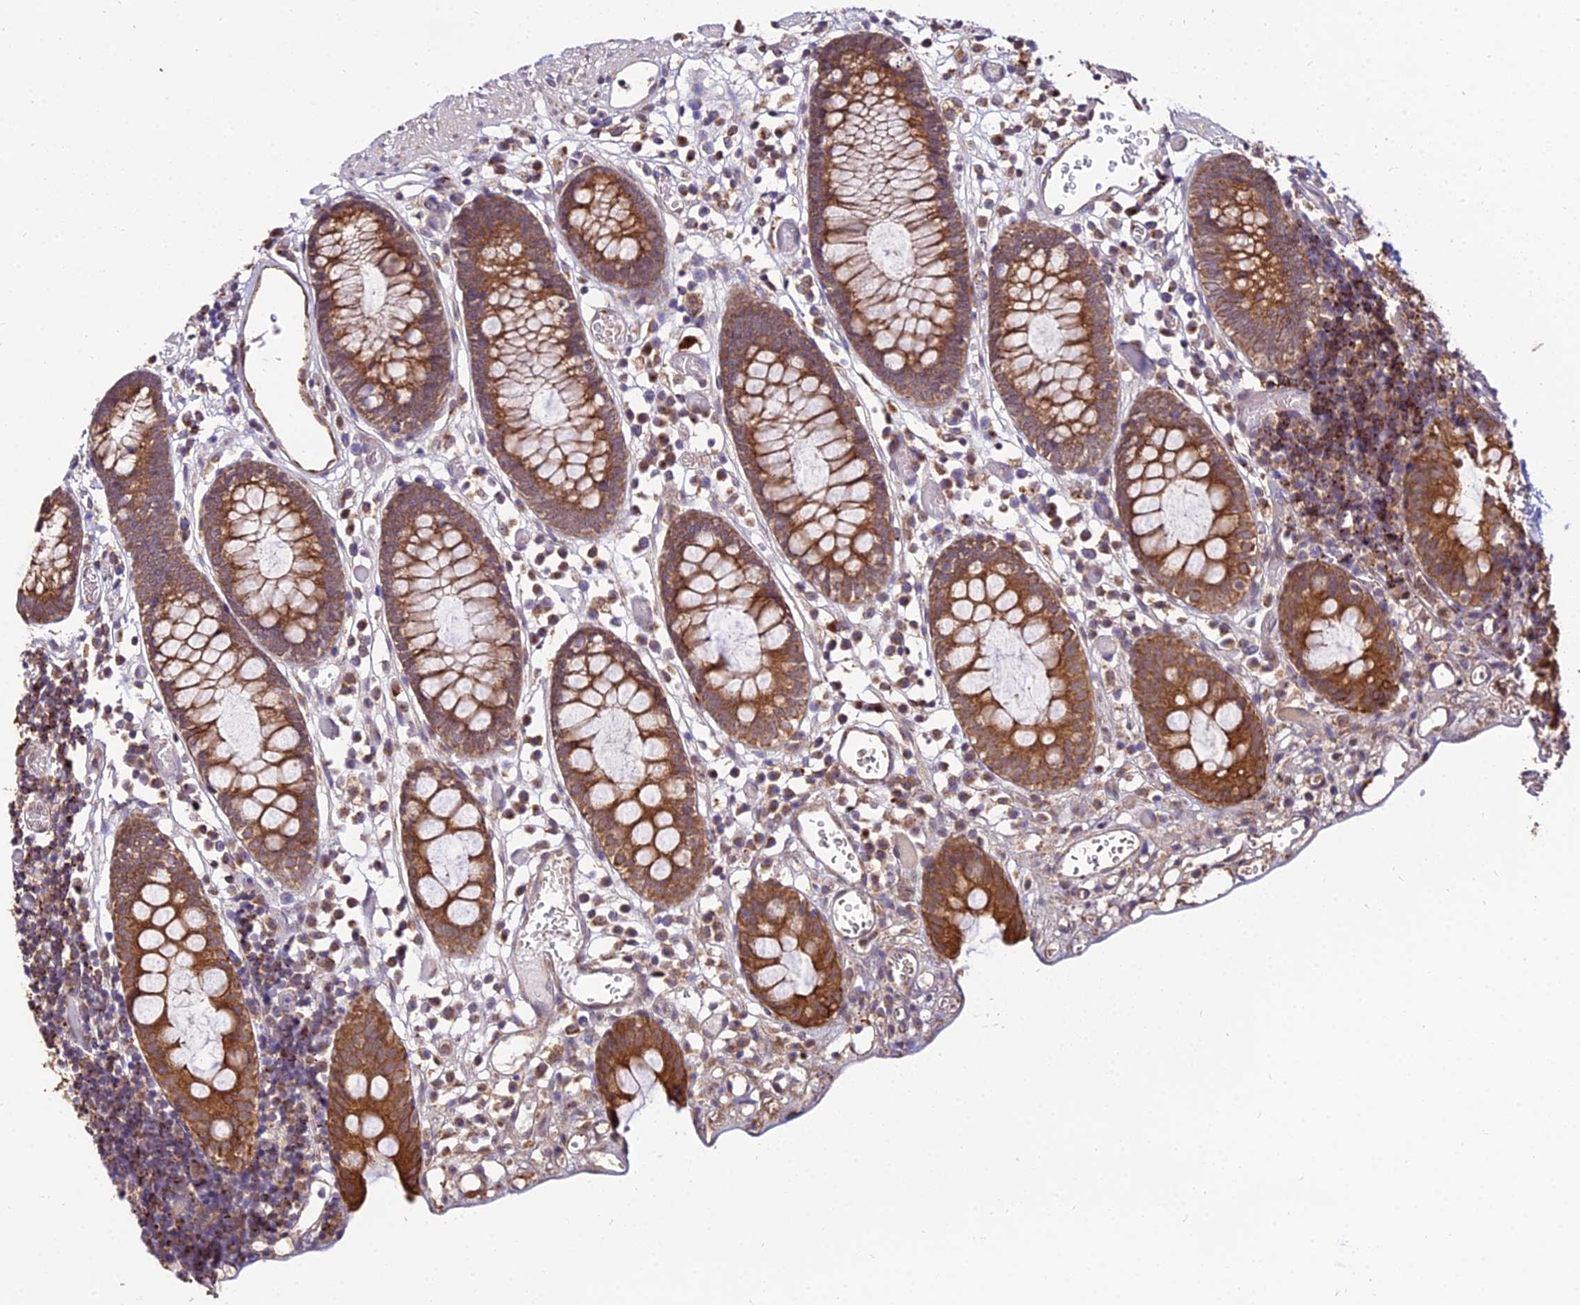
{"staining": {"intensity": "moderate", "quantity": ">75%", "location": "cytoplasmic/membranous"}, "tissue": "colon", "cell_type": "Endothelial cells", "image_type": "normal", "snomed": [{"axis": "morphology", "description": "Normal tissue, NOS"}, {"axis": "topography", "description": "Colon"}], "caption": "Protein expression by immunohistochemistry exhibits moderate cytoplasmic/membranous positivity in about >75% of endothelial cells in benign colon.", "gene": "ENSG00000258465", "patient": {"sex": "male", "age": 14}}